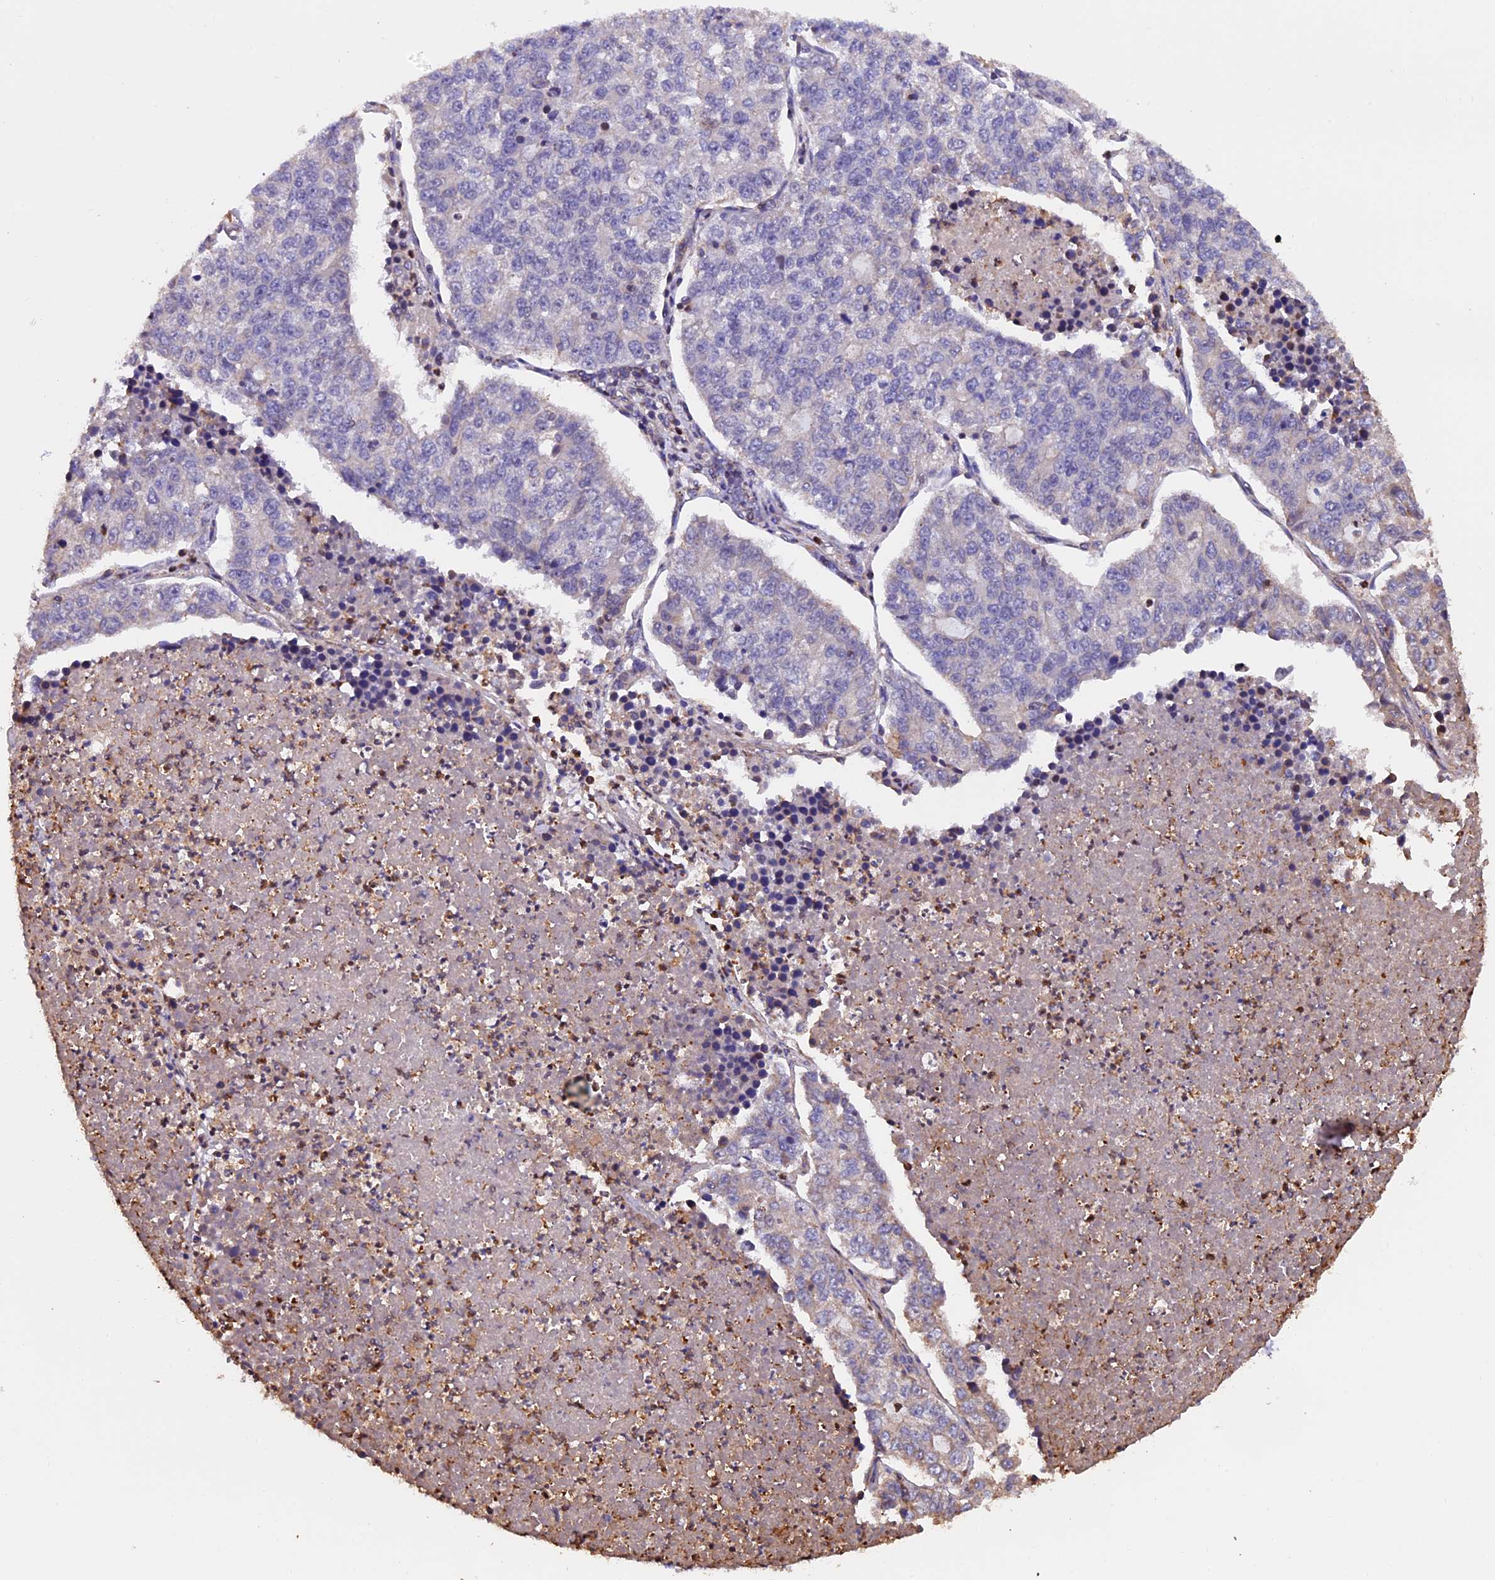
{"staining": {"intensity": "negative", "quantity": "none", "location": "none"}, "tissue": "lung cancer", "cell_type": "Tumor cells", "image_type": "cancer", "snomed": [{"axis": "morphology", "description": "Adenocarcinoma, NOS"}, {"axis": "topography", "description": "Lung"}], "caption": "DAB (3,3'-diaminobenzidine) immunohistochemical staining of human lung cancer (adenocarcinoma) displays no significant staining in tumor cells.", "gene": "PKD2L2", "patient": {"sex": "male", "age": 49}}